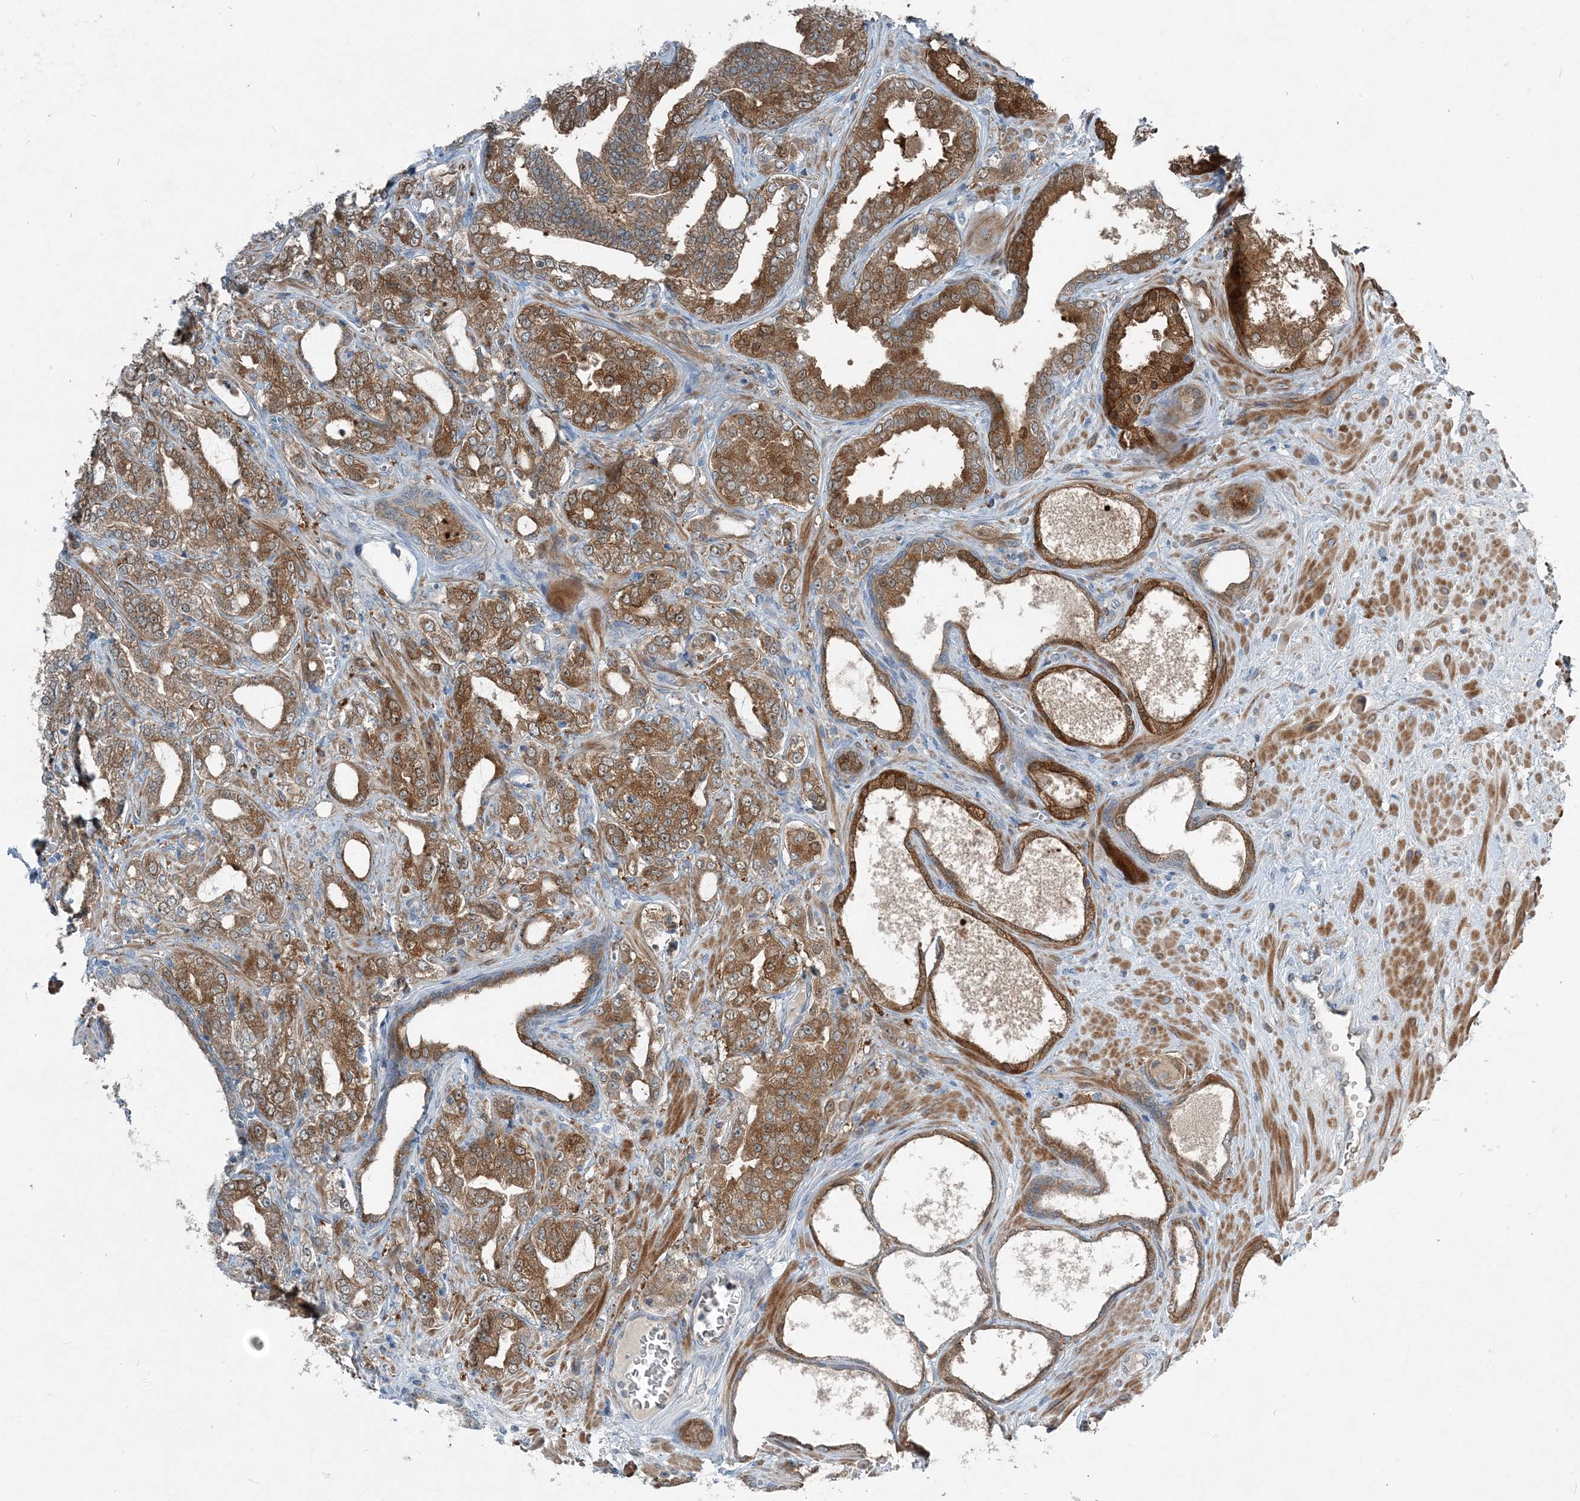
{"staining": {"intensity": "strong", "quantity": "25%-75%", "location": "cytoplasmic/membranous,nuclear"}, "tissue": "prostate cancer", "cell_type": "Tumor cells", "image_type": "cancer", "snomed": [{"axis": "morphology", "description": "Adenocarcinoma, High grade"}, {"axis": "topography", "description": "Prostate"}], "caption": "Prostate adenocarcinoma (high-grade) stained with a brown dye displays strong cytoplasmic/membranous and nuclear positive staining in approximately 25%-75% of tumor cells.", "gene": "ARMH1", "patient": {"sex": "male", "age": 64}}